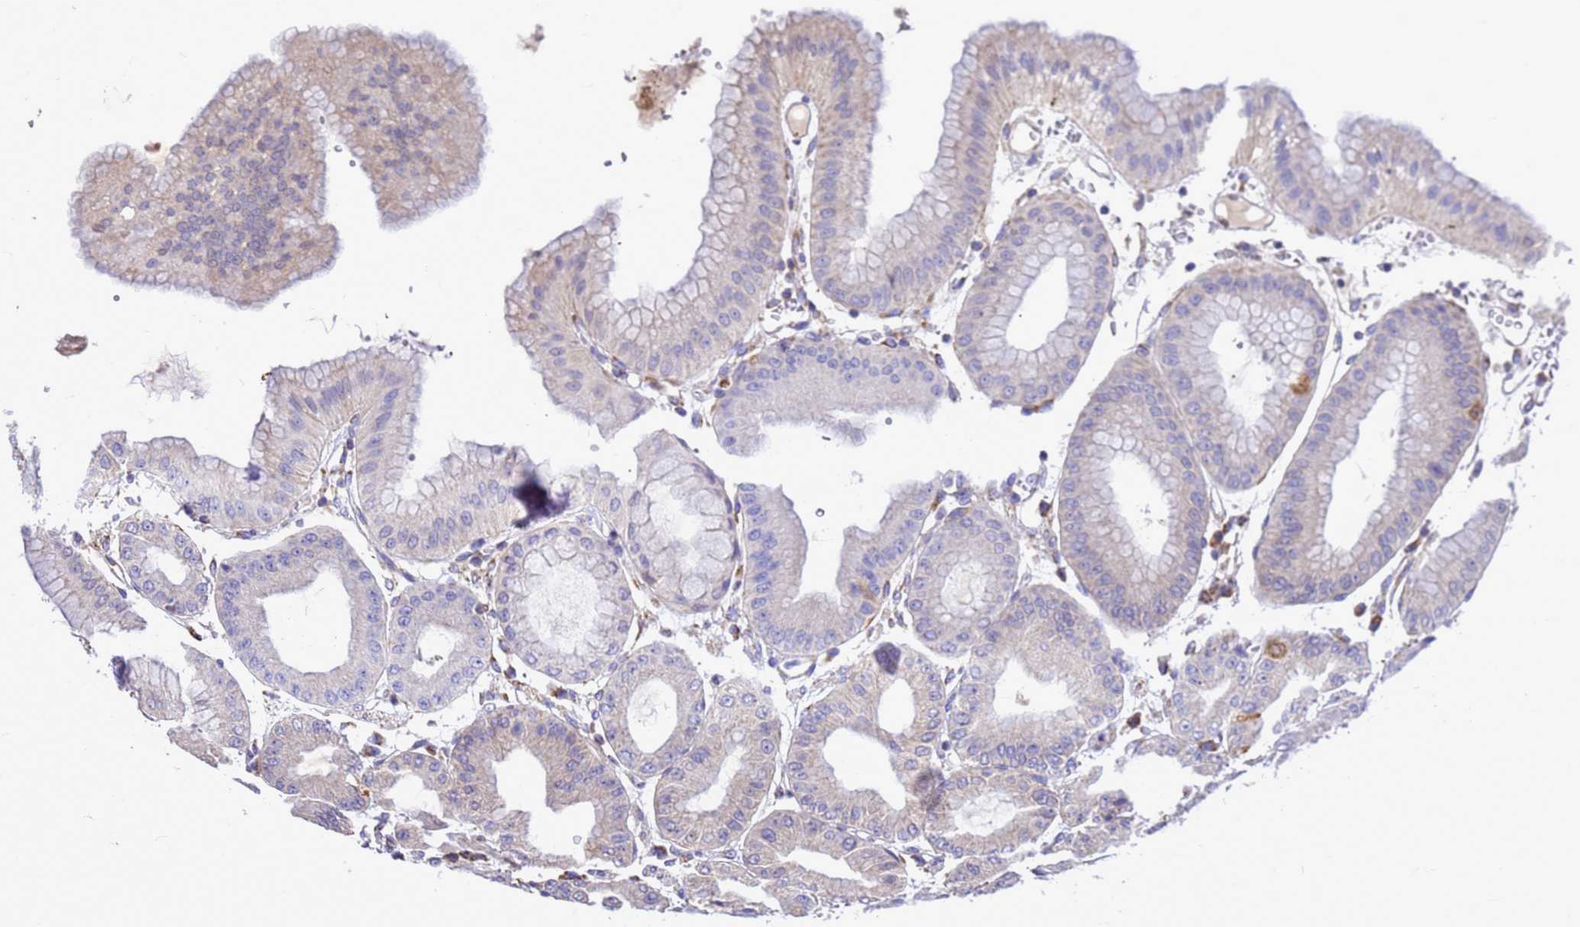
{"staining": {"intensity": "moderate", "quantity": "25%-75%", "location": "cytoplasmic/membranous"}, "tissue": "stomach", "cell_type": "Glandular cells", "image_type": "normal", "snomed": [{"axis": "morphology", "description": "Normal tissue, NOS"}, {"axis": "topography", "description": "Stomach, lower"}], "caption": "Immunohistochemical staining of unremarkable human stomach demonstrates 25%-75% levels of moderate cytoplasmic/membranous protein positivity in approximately 25%-75% of glandular cells. (Brightfield microscopy of DAB IHC at high magnification).", "gene": "CMC4", "patient": {"sex": "male", "age": 71}}